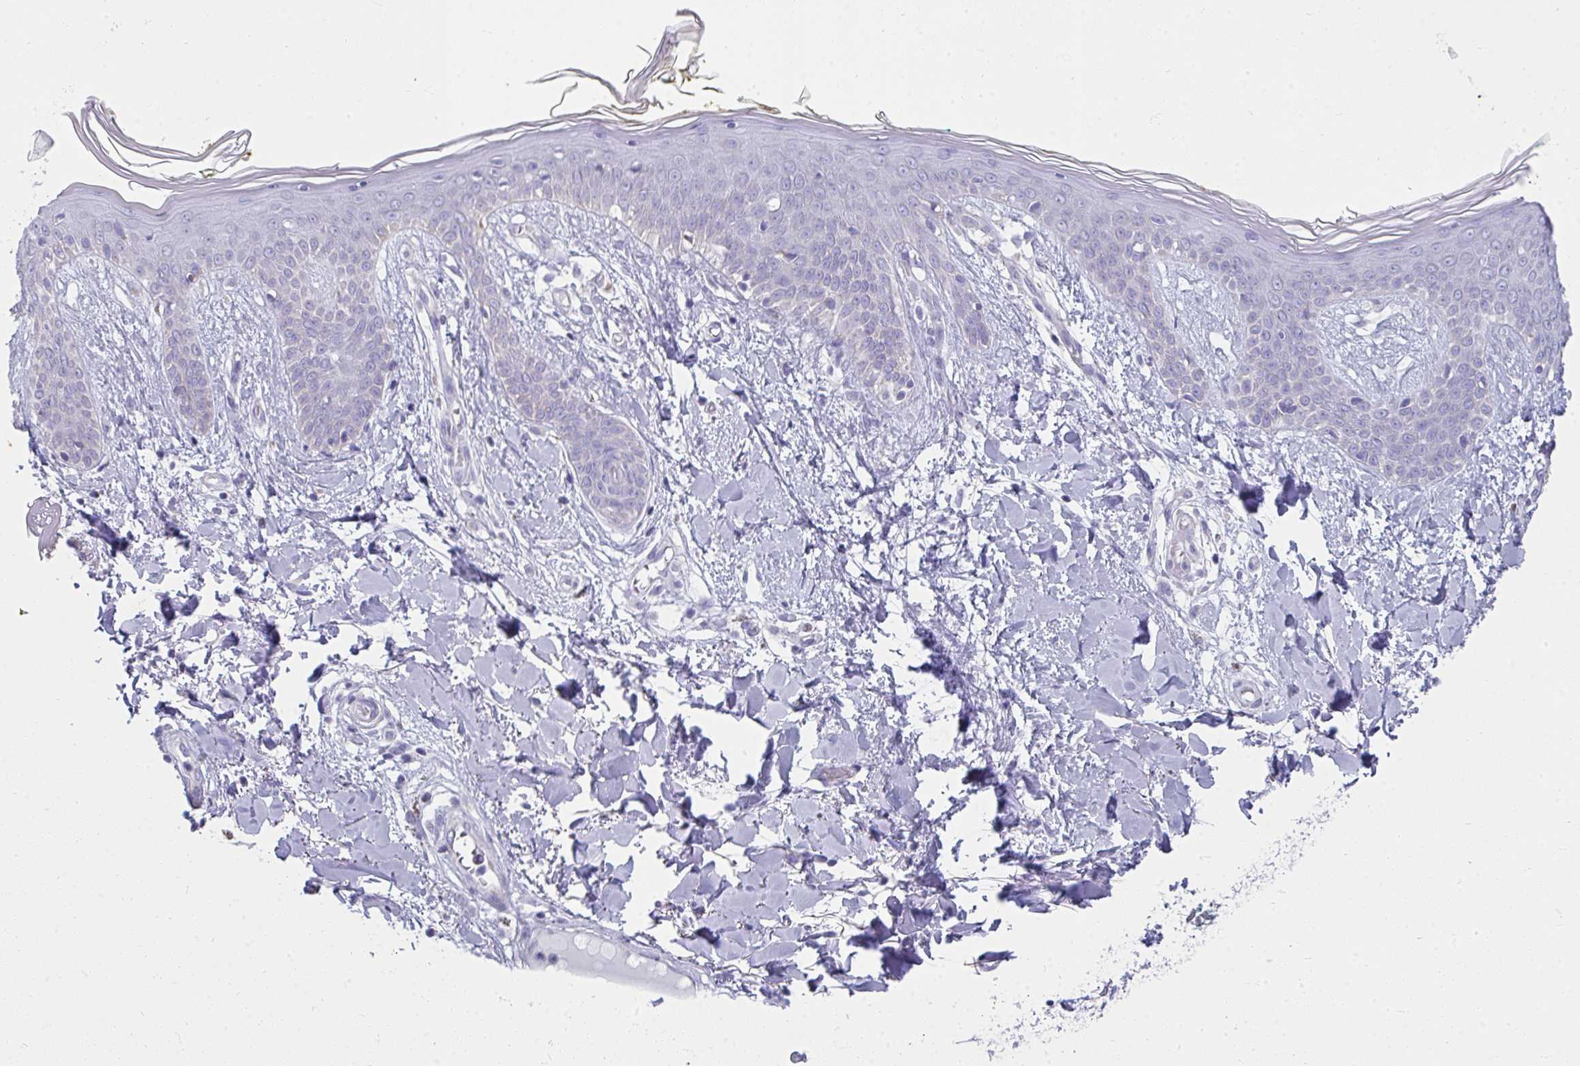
{"staining": {"intensity": "negative", "quantity": "none", "location": "none"}, "tissue": "skin", "cell_type": "Fibroblasts", "image_type": "normal", "snomed": [{"axis": "morphology", "description": "Normal tissue, NOS"}, {"axis": "topography", "description": "Skin"}], "caption": "Immunohistochemistry (IHC) histopathology image of unremarkable human skin stained for a protein (brown), which reveals no staining in fibroblasts.", "gene": "SLC6A1", "patient": {"sex": "female", "age": 34}}